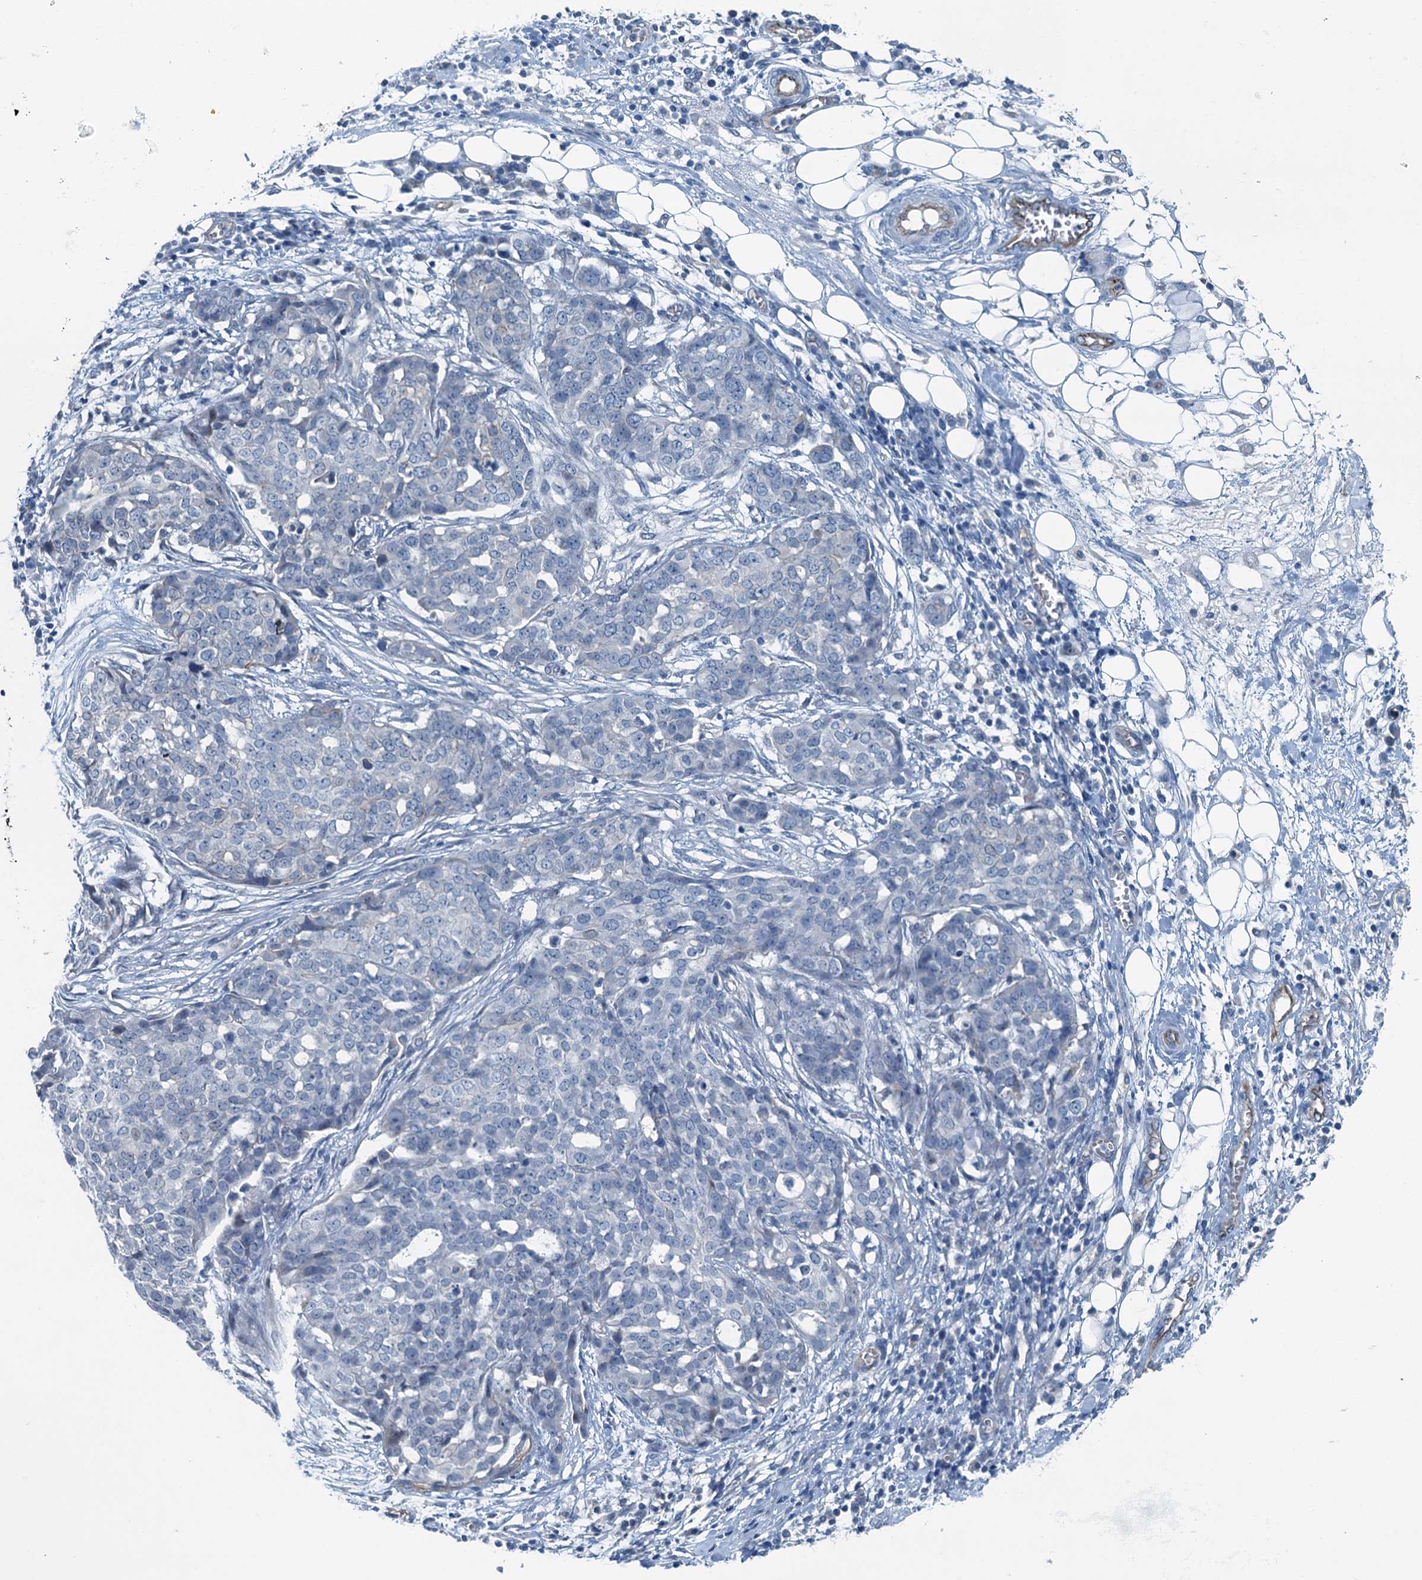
{"staining": {"intensity": "negative", "quantity": "none", "location": "none"}, "tissue": "ovarian cancer", "cell_type": "Tumor cells", "image_type": "cancer", "snomed": [{"axis": "morphology", "description": "Cystadenocarcinoma, serous, NOS"}, {"axis": "topography", "description": "Soft tissue"}, {"axis": "topography", "description": "Ovary"}], "caption": "IHC micrograph of neoplastic tissue: human ovarian cancer (serous cystadenocarcinoma) stained with DAB reveals no significant protein staining in tumor cells.", "gene": "GFOD2", "patient": {"sex": "female", "age": 57}}